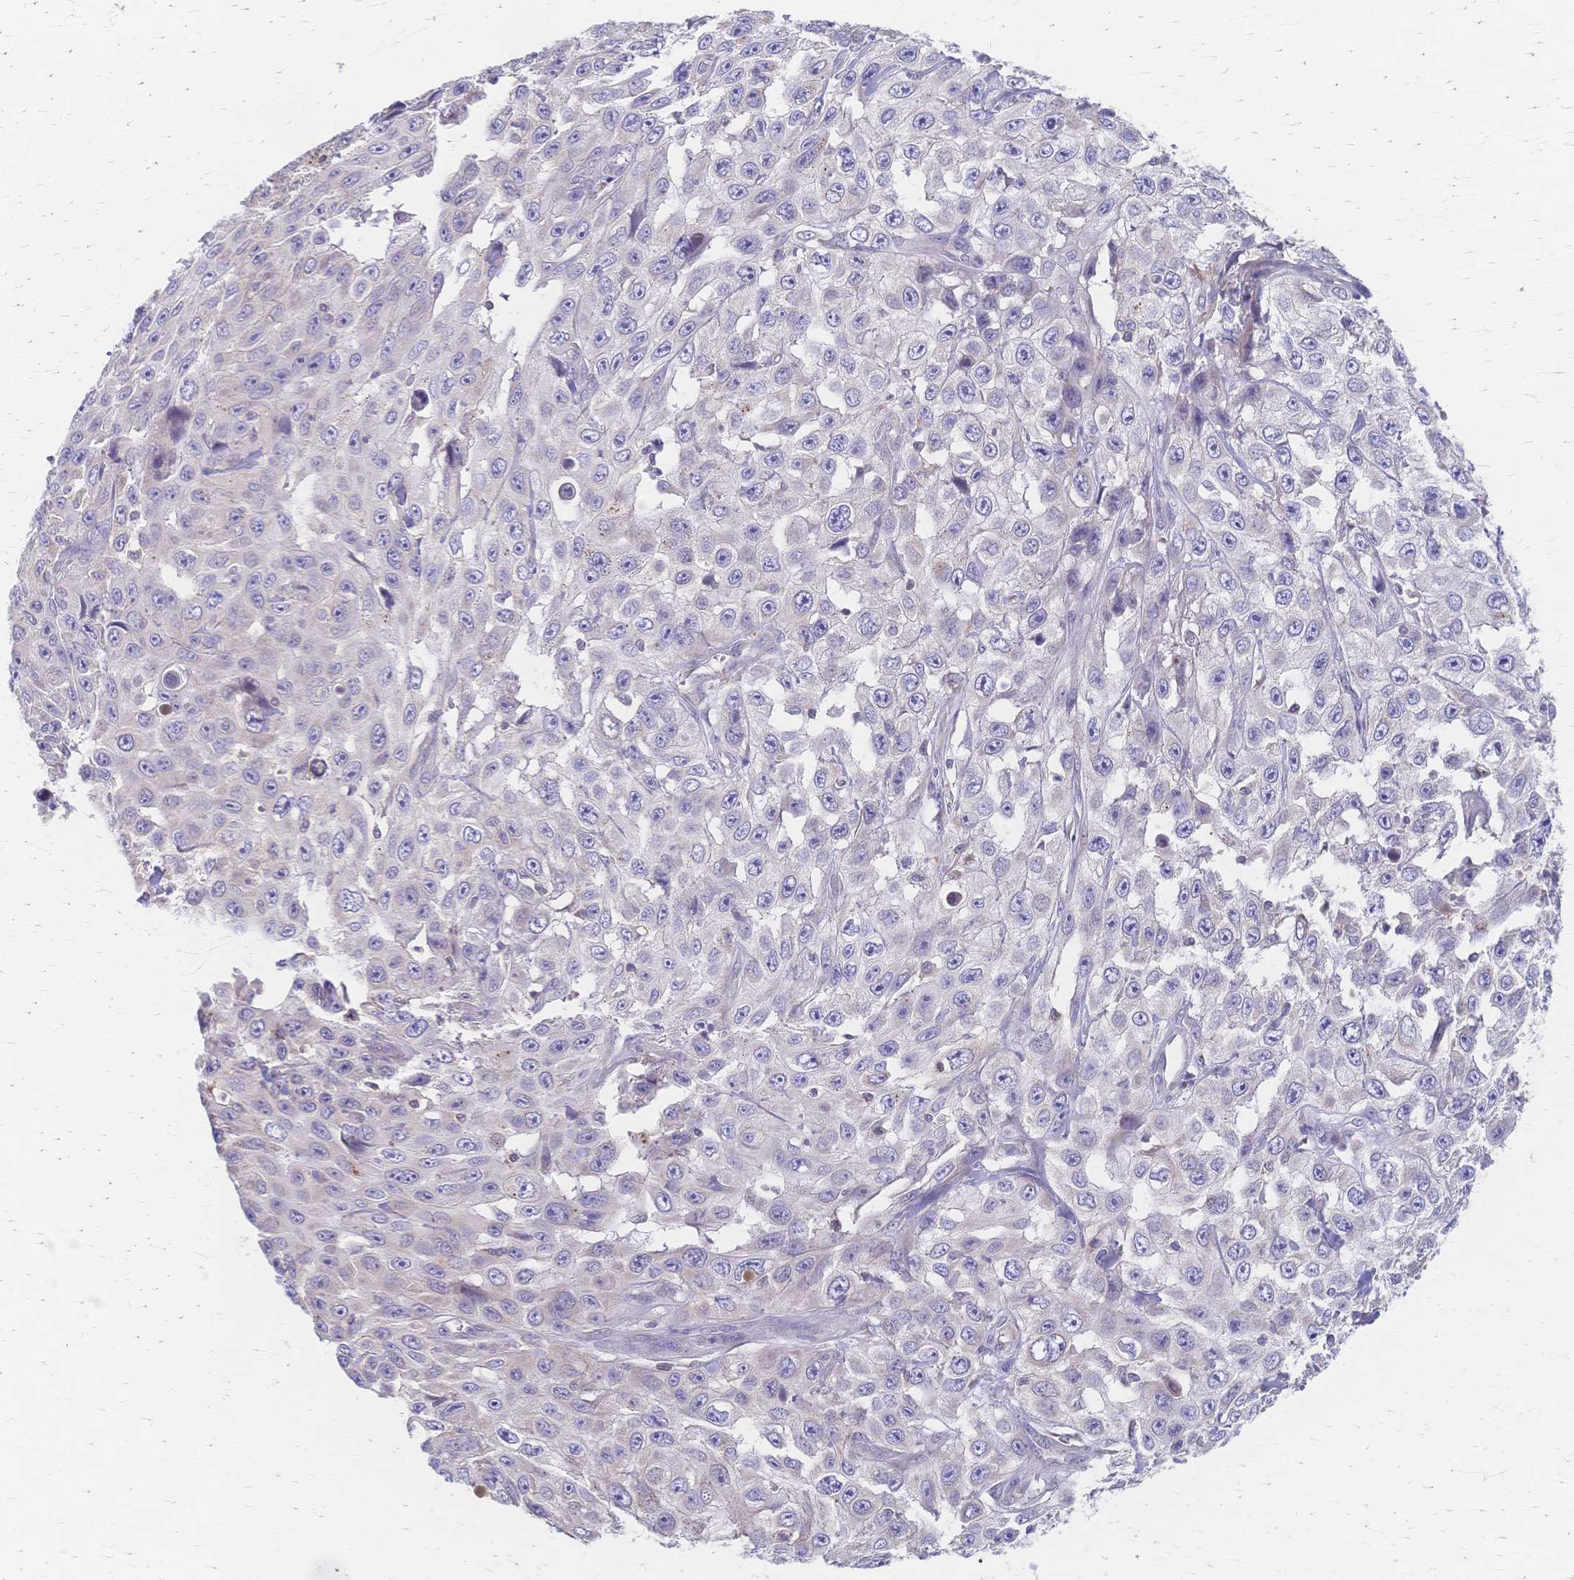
{"staining": {"intensity": "negative", "quantity": "none", "location": "none"}, "tissue": "skin cancer", "cell_type": "Tumor cells", "image_type": "cancer", "snomed": [{"axis": "morphology", "description": "Squamous cell carcinoma, NOS"}, {"axis": "topography", "description": "Skin"}], "caption": "Skin cancer (squamous cell carcinoma) was stained to show a protein in brown. There is no significant staining in tumor cells.", "gene": "CYB5A", "patient": {"sex": "male", "age": 82}}